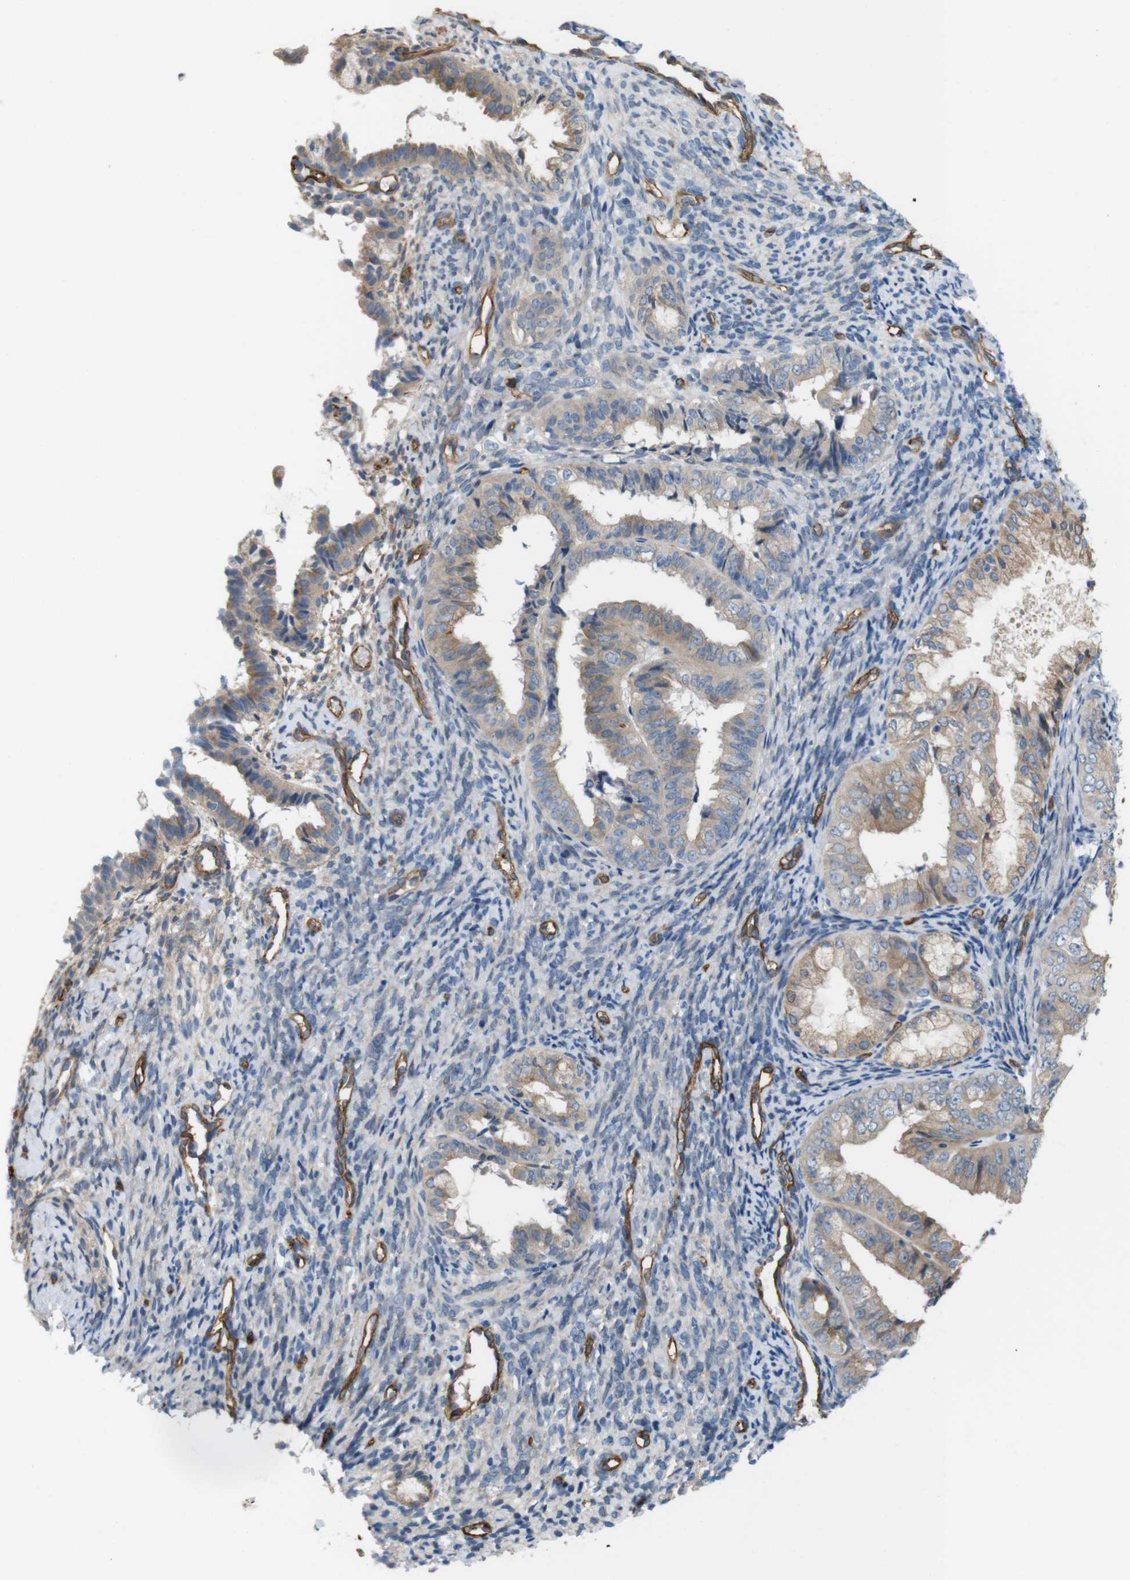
{"staining": {"intensity": "weak", "quantity": ">75%", "location": "cytoplasmic/membranous"}, "tissue": "endometrial cancer", "cell_type": "Tumor cells", "image_type": "cancer", "snomed": [{"axis": "morphology", "description": "Adenocarcinoma, NOS"}, {"axis": "topography", "description": "Endometrium"}], "caption": "Immunohistochemistry (IHC) of human endometrial adenocarcinoma reveals low levels of weak cytoplasmic/membranous positivity in about >75% of tumor cells.", "gene": "BVES", "patient": {"sex": "female", "age": 63}}